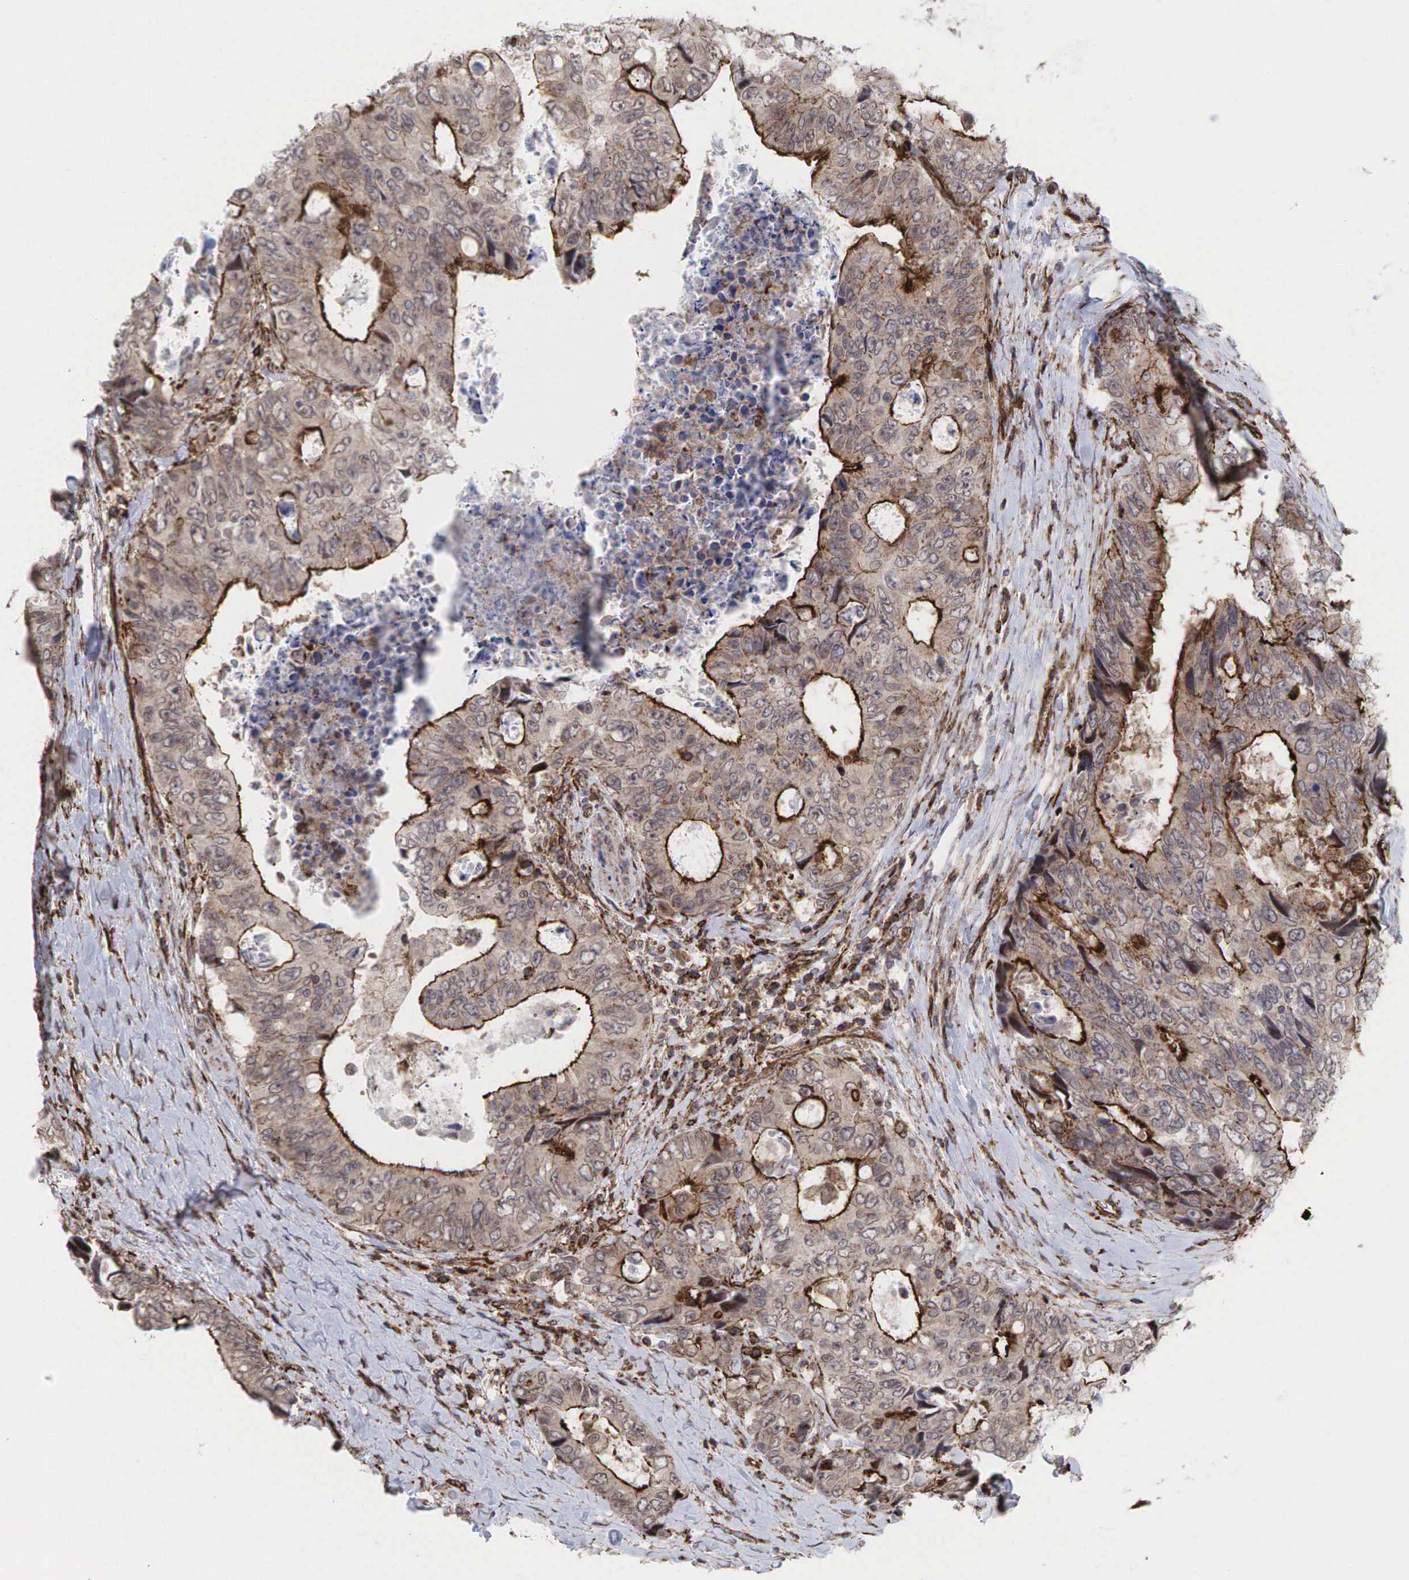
{"staining": {"intensity": "strong", "quantity": ">75%", "location": "cytoplasmic/membranous"}, "tissue": "colorectal cancer", "cell_type": "Tumor cells", "image_type": "cancer", "snomed": [{"axis": "morphology", "description": "Adenocarcinoma, NOS"}, {"axis": "topography", "description": "Rectum"}], "caption": "Strong cytoplasmic/membranous positivity for a protein is seen in approximately >75% of tumor cells of colorectal cancer using immunohistochemistry (IHC).", "gene": "GPRASP1", "patient": {"sex": "female", "age": 67}}